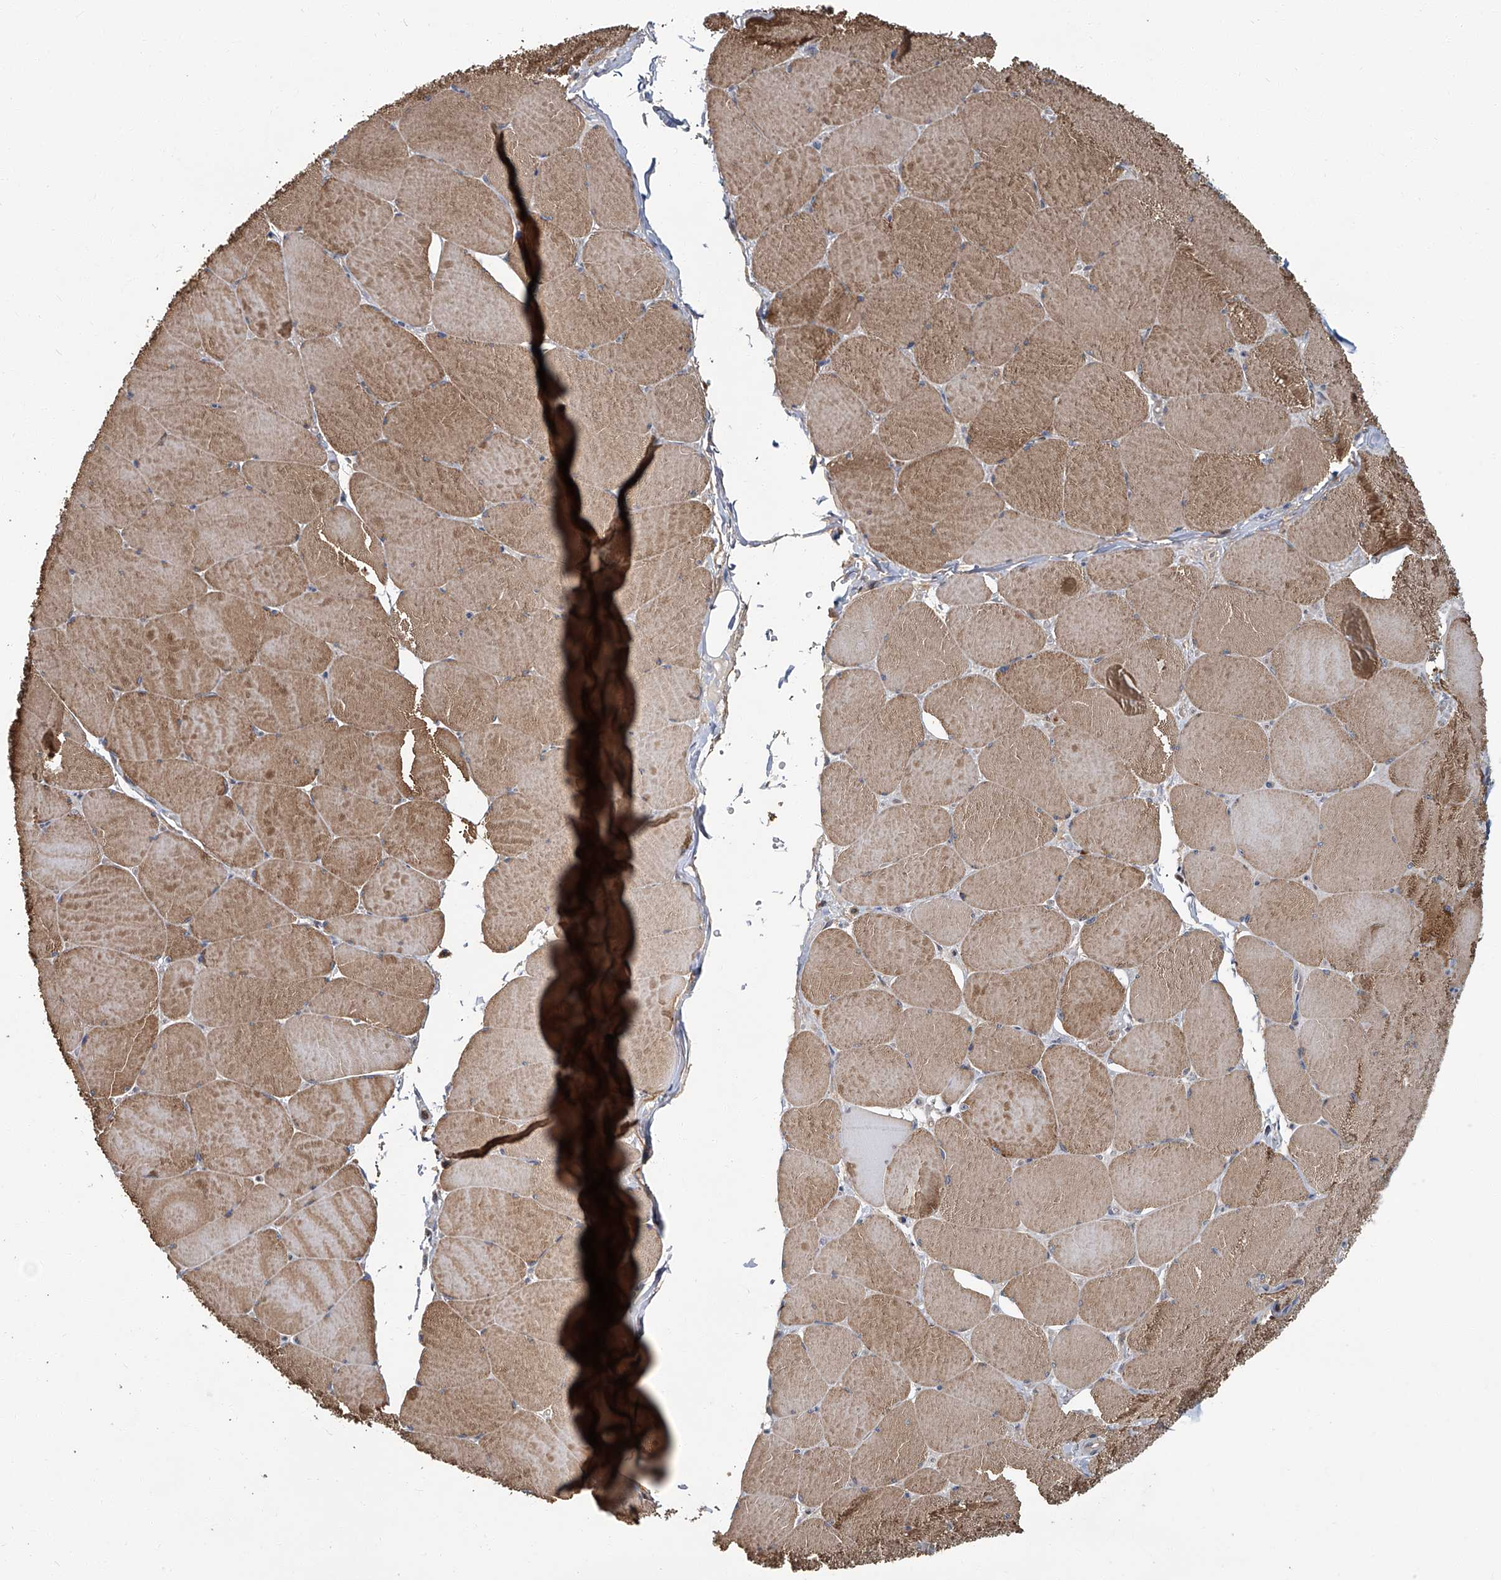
{"staining": {"intensity": "moderate", "quantity": ">75%", "location": "cytoplasmic/membranous"}, "tissue": "skeletal muscle", "cell_type": "Myocytes", "image_type": "normal", "snomed": [{"axis": "morphology", "description": "Normal tissue, NOS"}, {"axis": "topography", "description": "Skeletal muscle"}, {"axis": "topography", "description": "Head-Neck"}], "caption": "Myocytes show medium levels of moderate cytoplasmic/membranous staining in approximately >75% of cells in benign skeletal muscle. The staining was performed using DAB (3,3'-diaminobenzidine), with brown indicating positive protein expression. Nuclei are stained blue with hematoxylin.", "gene": "AKNAD1", "patient": {"sex": "male", "age": 66}}